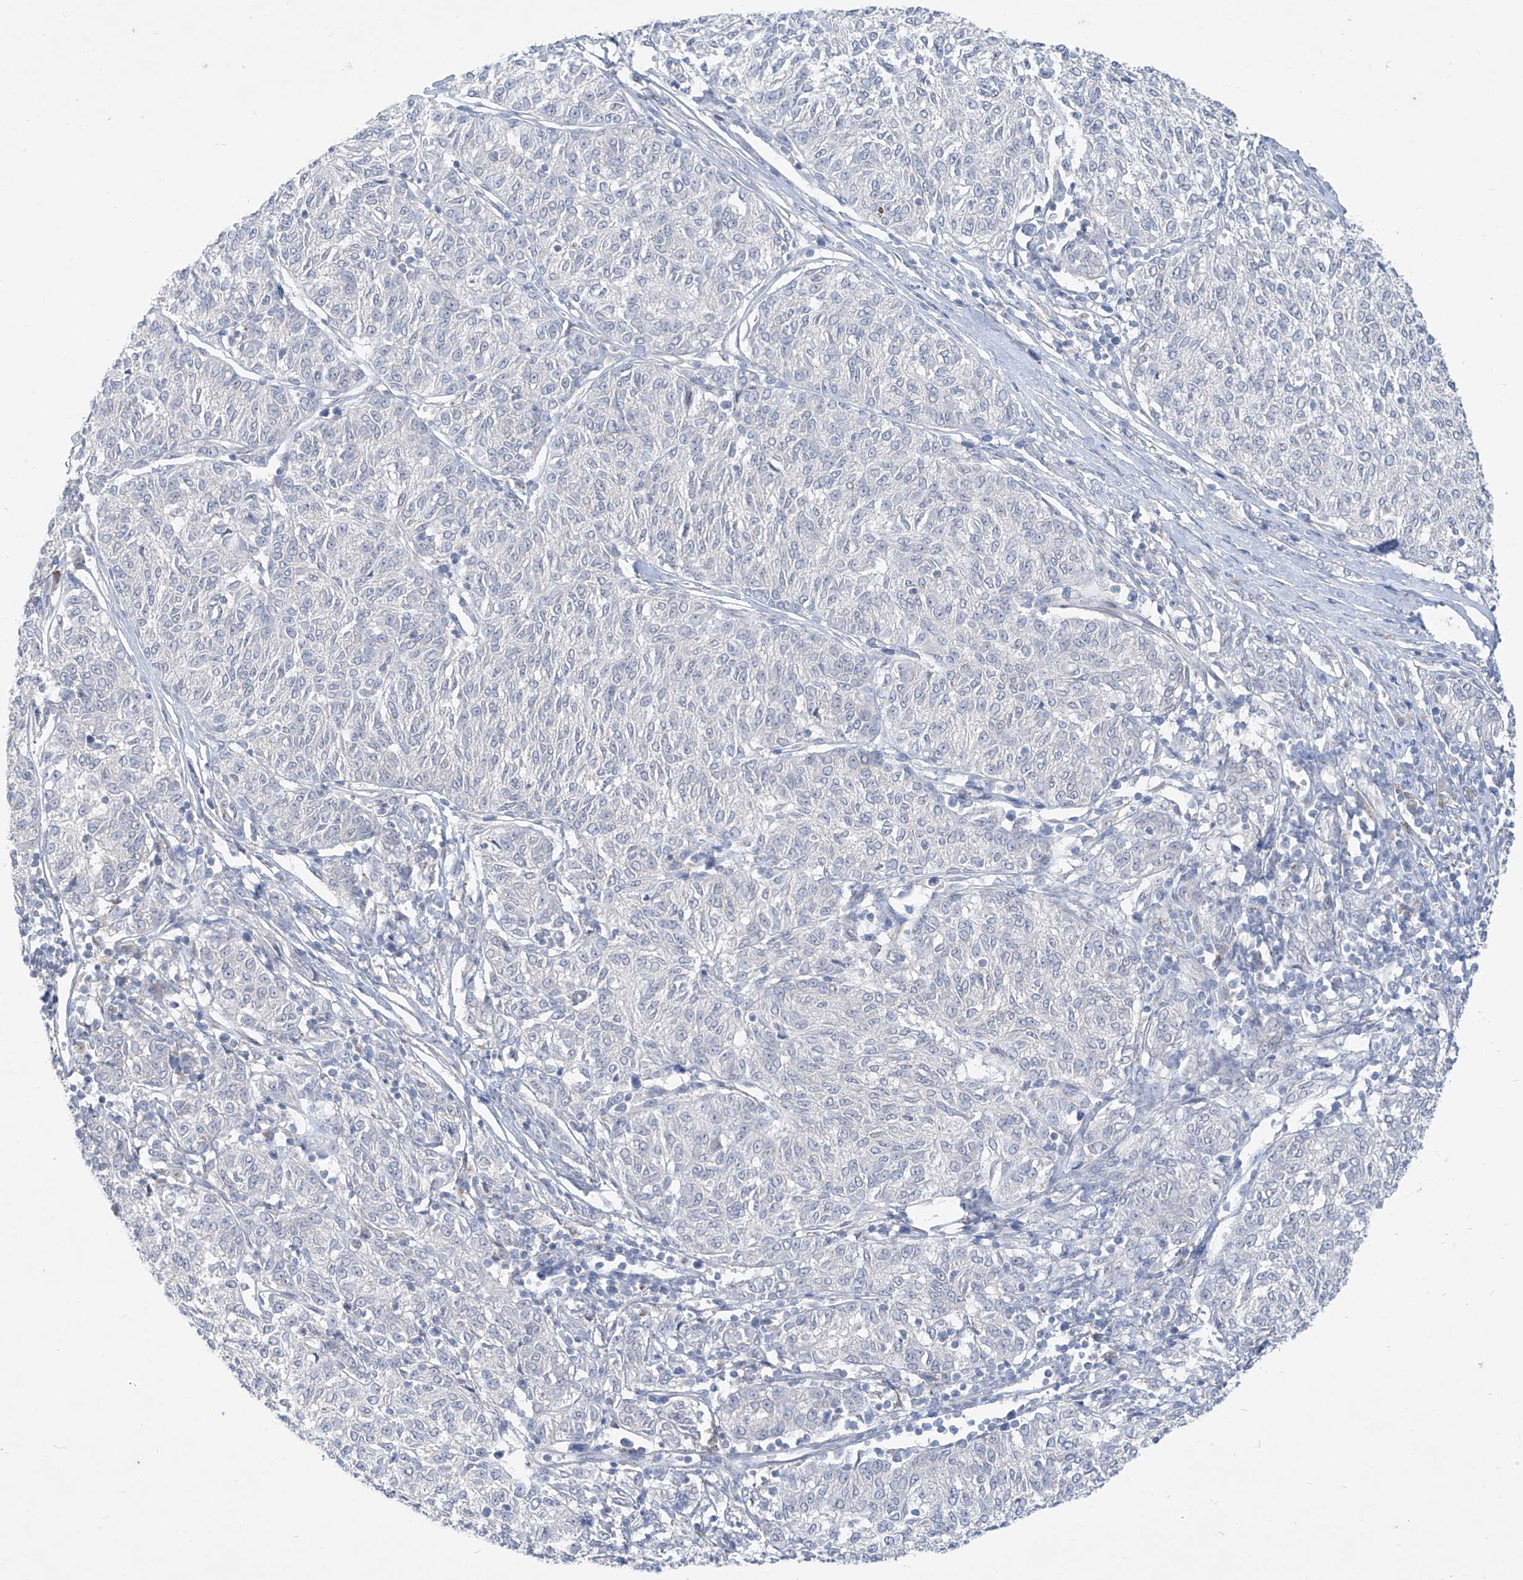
{"staining": {"intensity": "negative", "quantity": "none", "location": "none"}, "tissue": "melanoma", "cell_type": "Tumor cells", "image_type": "cancer", "snomed": [{"axis": "morphology", "description": "Malignant melanoma, NOS"}, {"axis": "topography", "description": "Skin"}], "caption": "Malignant melanoma stained for a protein using immunohistochemistry (IHC) displays no staining tumor cells.", "gene": "KRTAP25-1", "patient": {"sex": "female", "age": 72}}